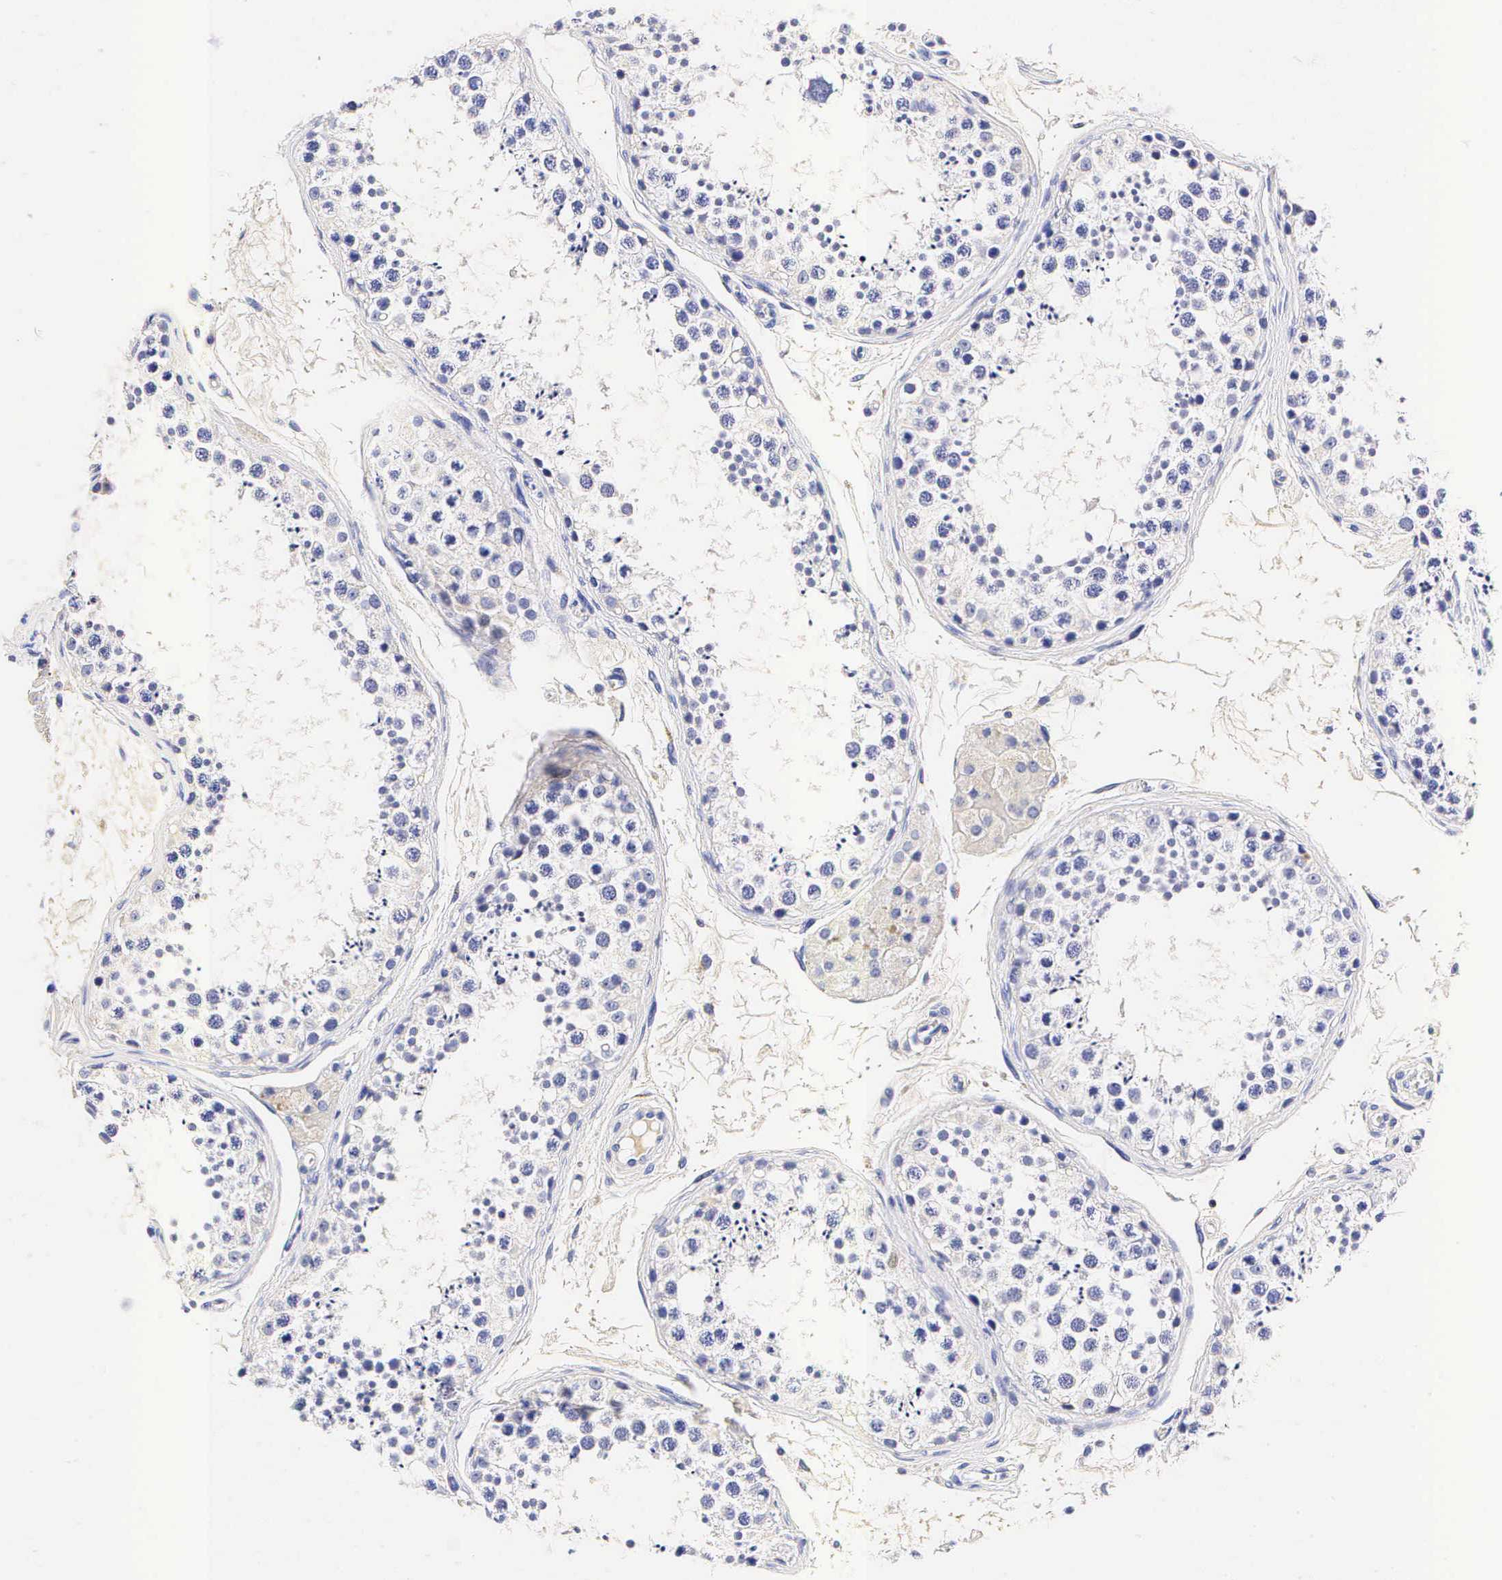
{"staining": {"intensity": "negative", "quantity": "none", "location": "none"}, "tissue": "testis", "cell_type": "Cells in seminiferous ducts", "image_type": "normal", "snomed": [{"axis": "morphology", "description": "Normal tissue, NOS"}, {"axis": "topography", "description": "Testis"}], "caption": "Cells in seminiferous ducts show no significant staining in benign testis. The staining is performed using DAB brown chromogen with nuclei counter-stained in using hematoxylin.", "gene": "CD3E", "patient": {"sex": "male", "age": 57}}